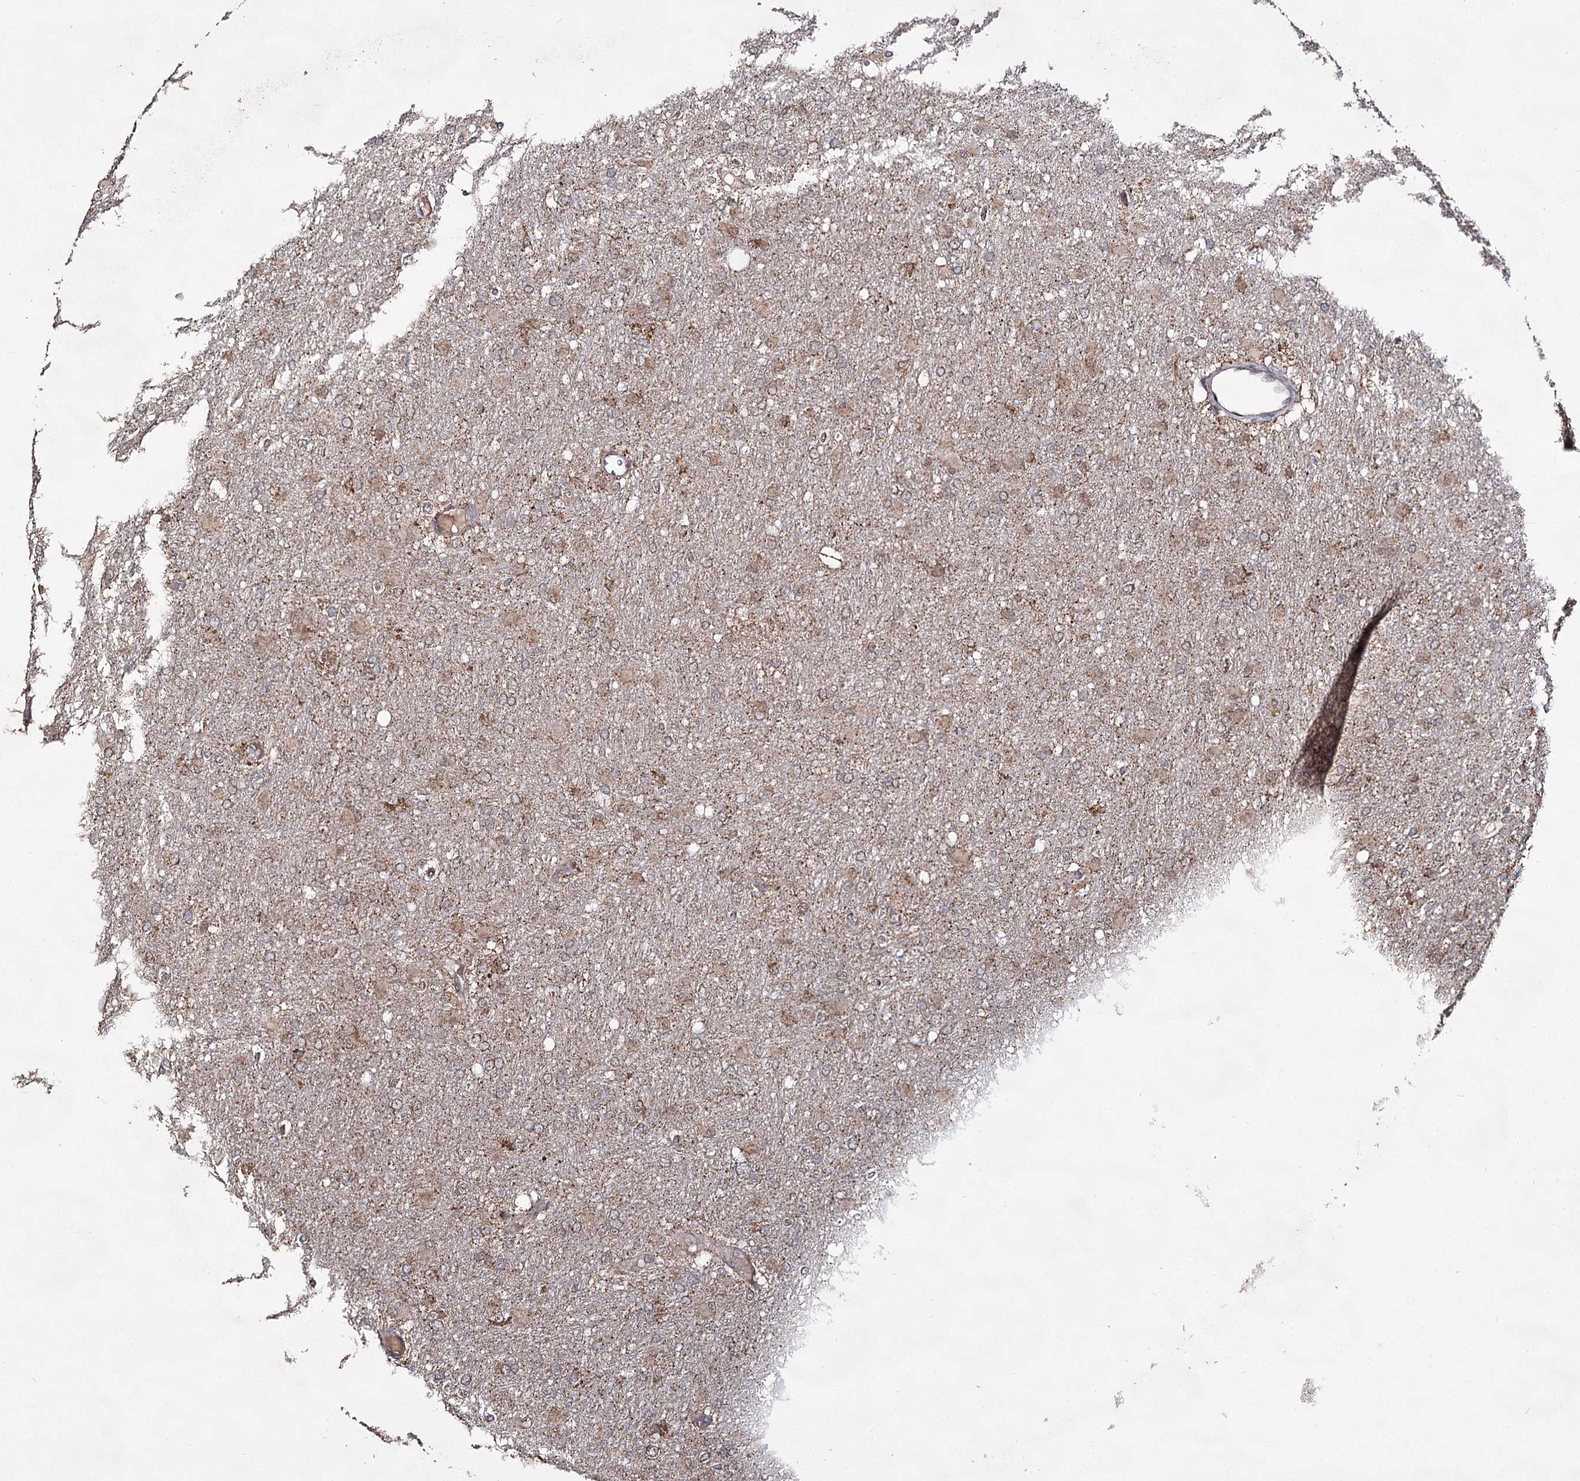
{"staining": {"intensity": "weak", "quantity": "25%-75%", "location": "cytoplasmic/membranous"}, "tissue": "glioma", "cell_type": "Tumor cells", "image_type": "cancer", "snomed": [{"axis": "morphology", "description": "Glioma, malignant, High grade"}, {"axis": "topography", "description": "Cerebral cortex"}], "caption": "The immunohistochemical stain labels weak cytoplasmic/membranous expression in tumor cells of malignant glioma (high-grade) tissue.", "gene": "ACTR6", "patient": {"sex": "female", "age": 36}}